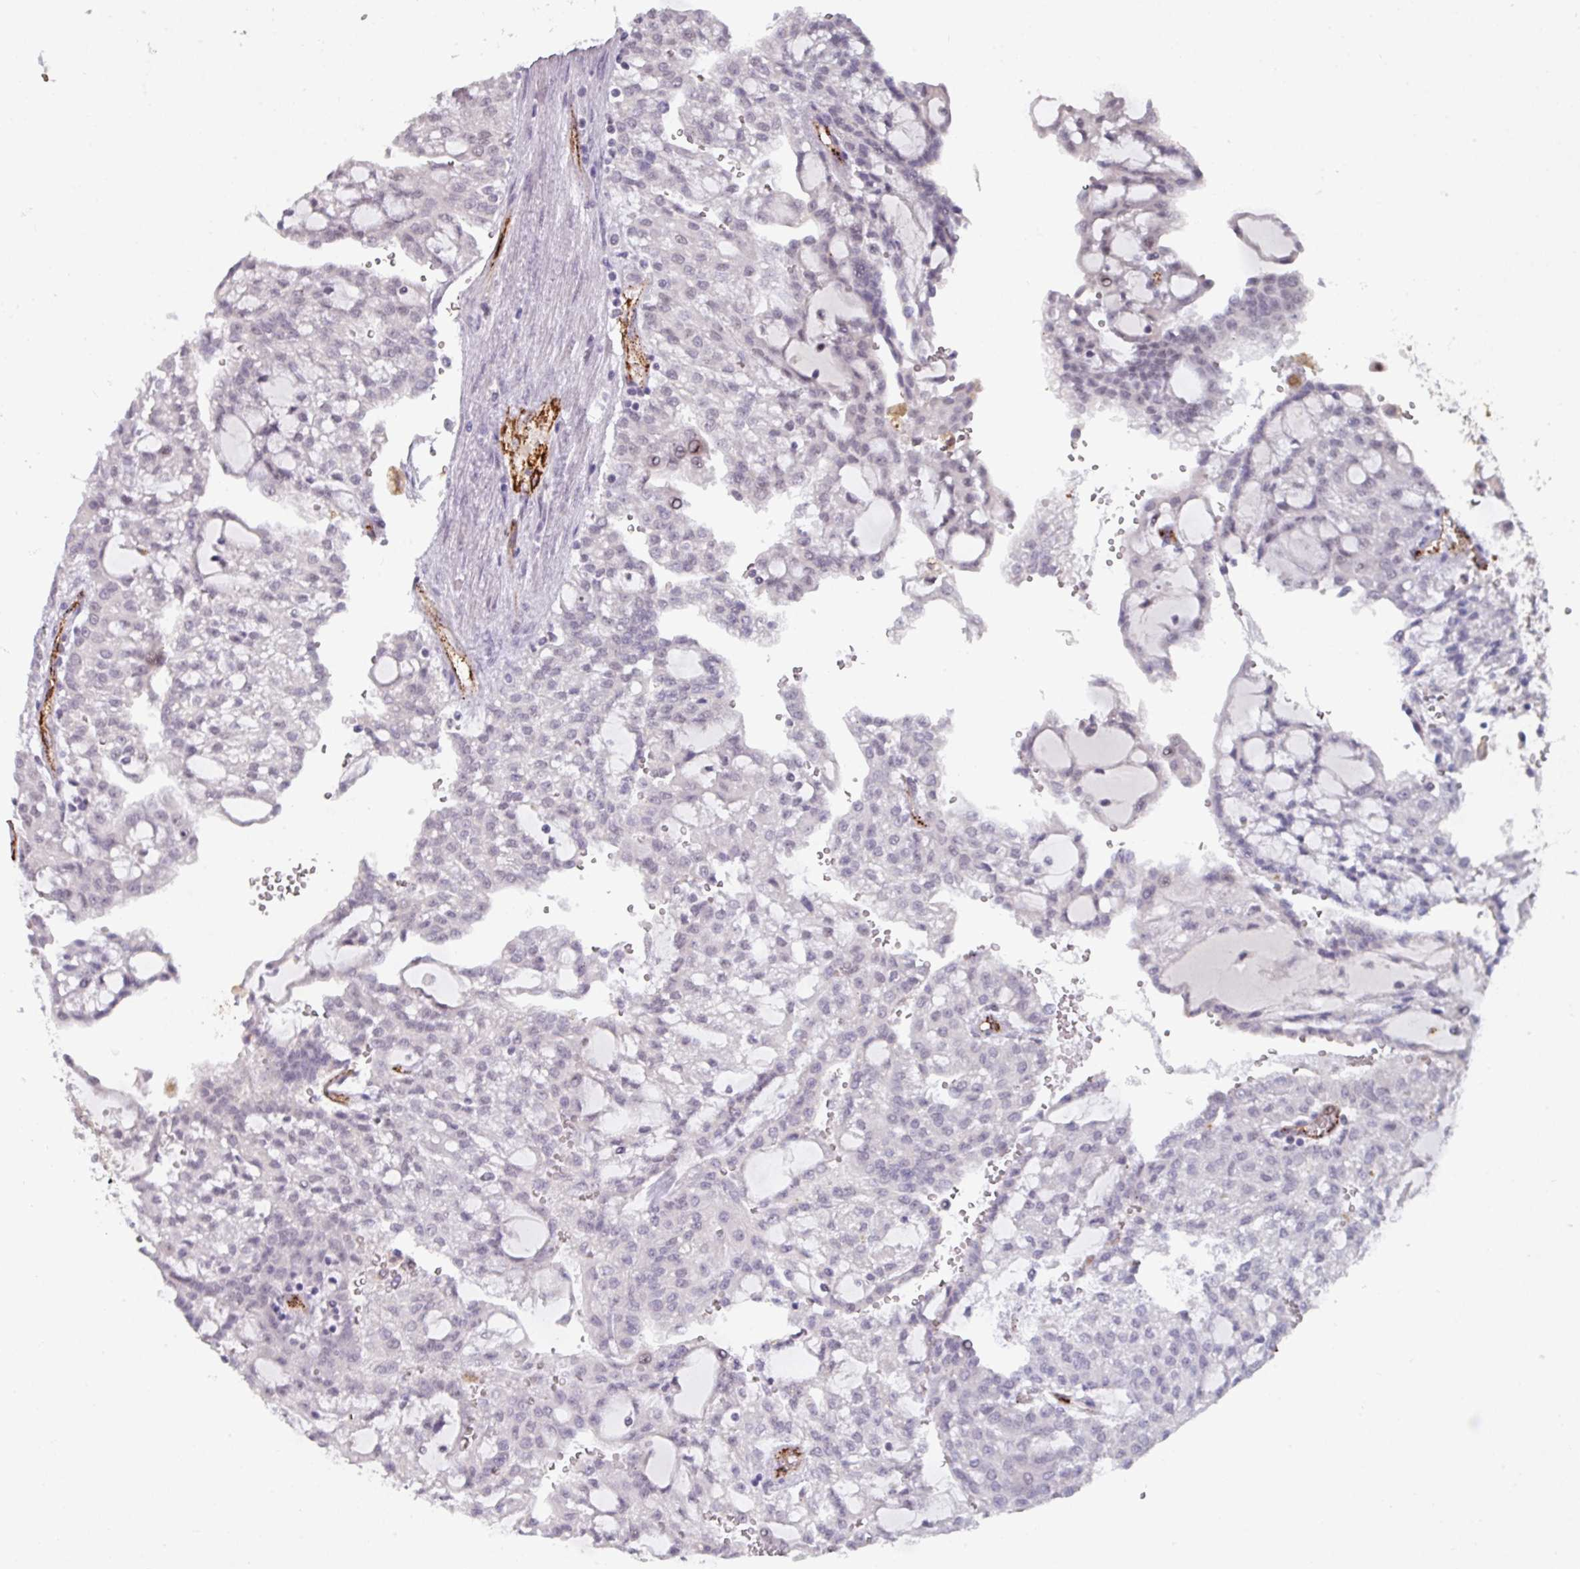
{"staining": {"intensity": "weak", "quantity": "<25%", "location": "nuclear"}, "tissue": "renal cancer", "cell_type": "Tumor cells", "image_type": "cancer", "snomed": [{"axis": "morphology", "description": "Adenocarcinoma, NOS"}, {"axis": "topography", "description": "Kidney"}], "caption": "The IHC image has no significant positivity in tumor cells of renal cancer tissue.", "gene": "SIDT2", "patient": {"sex": "male", "age": 63}}